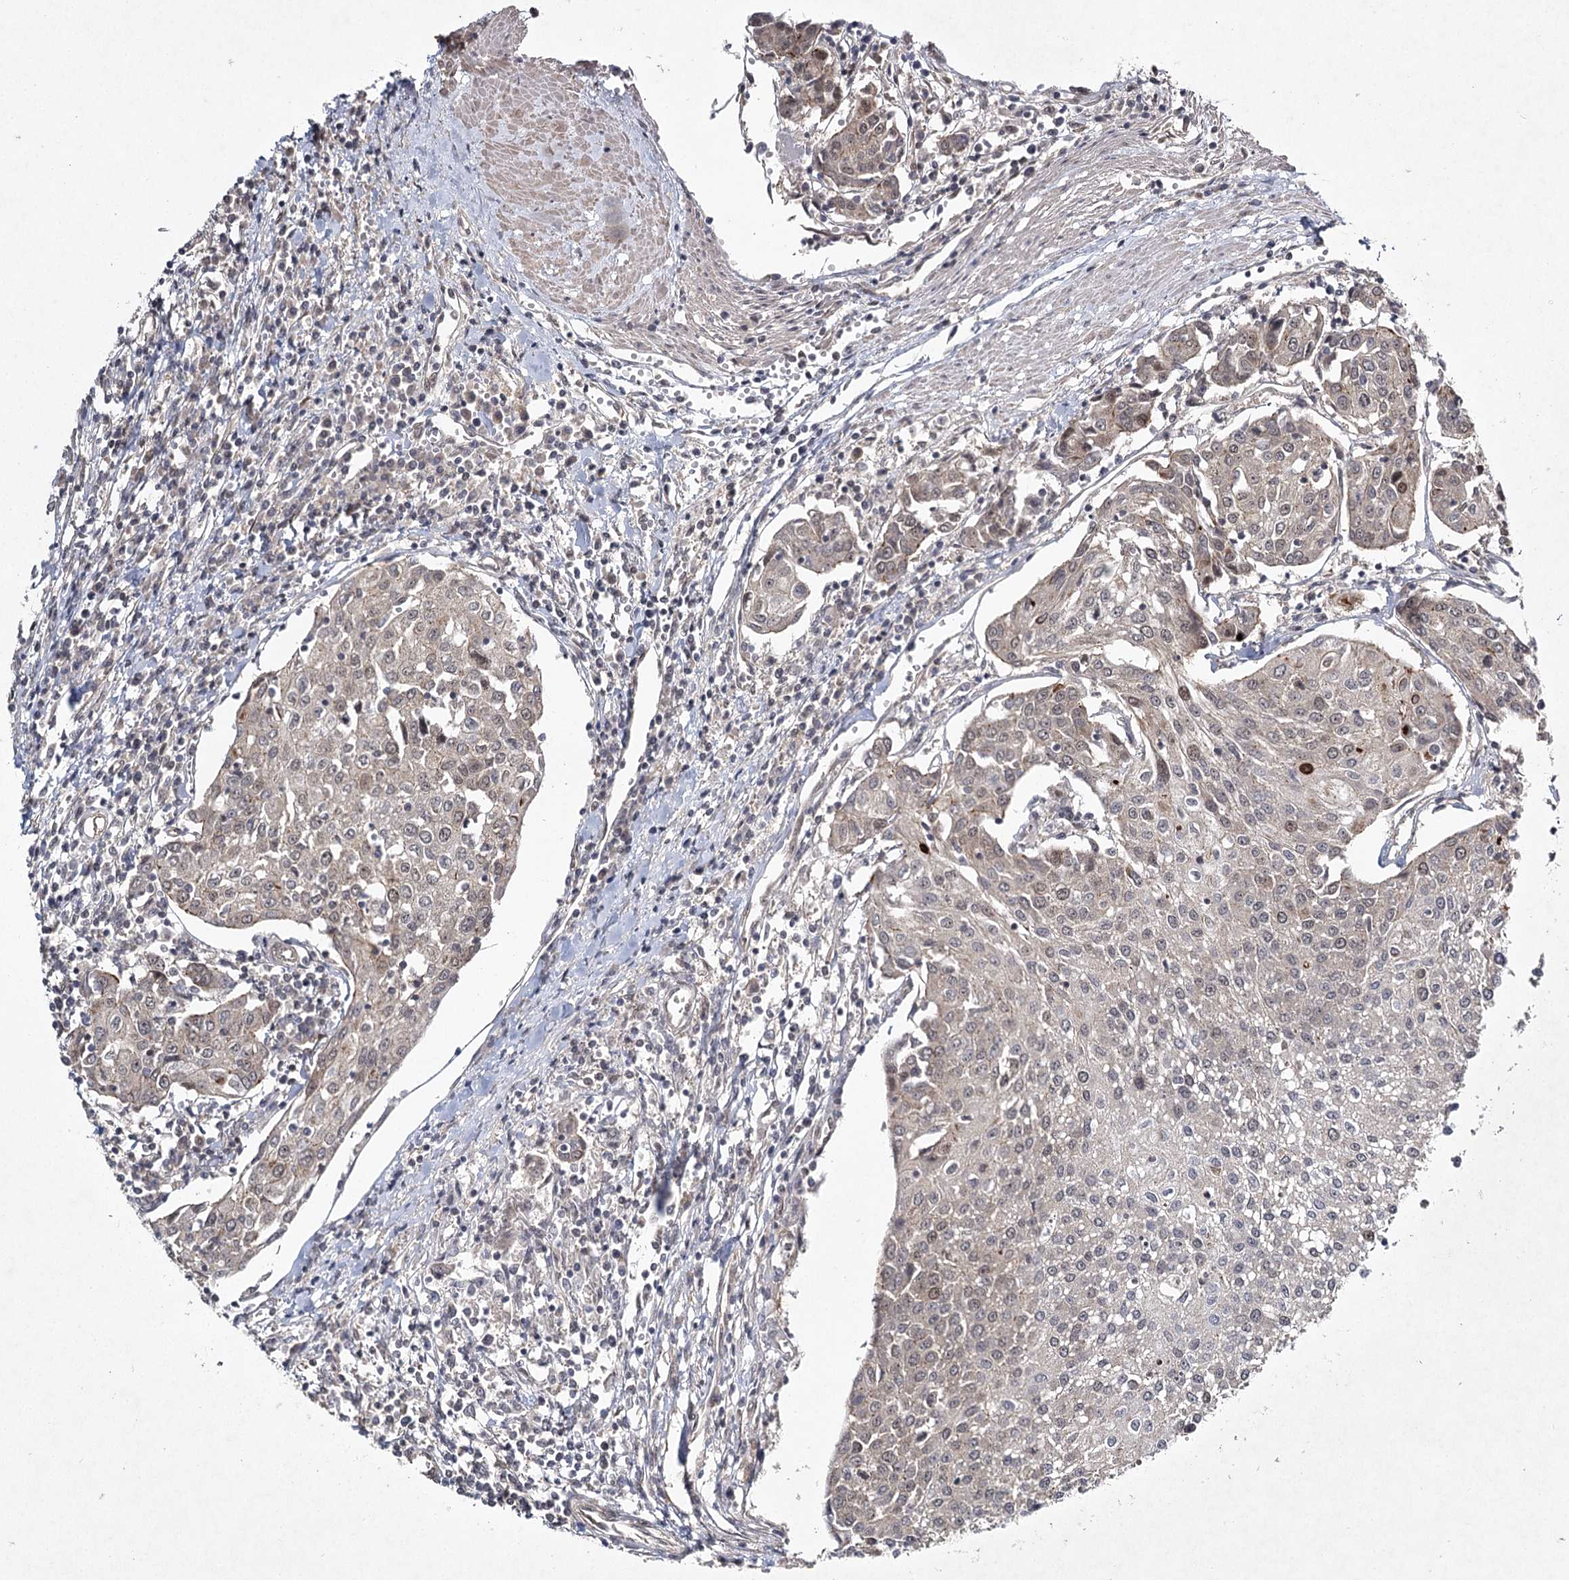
{"staining": {"intensity": "weak", "quantity": "25%-75%", "location": "cytoplasmic/membranous"}, "tissue": "urothelial cancer", "cell_type": "Tumor cells", "image_type": "cancer", "snomed": [{"axis": "morphology", "description": "Urothelial carcinoma, High grade"}, {"axis": "topography", "description": "Urinary bladder"}], "caption": "Urothelial carcinoma (high-grade) stained with a brown dye shows weak cytoplasmic/membranous positive expression in about 25%-75% of tumor cells.", "gene": "DCUN1D4", "patient": {"sex": "female", "age": 85}}